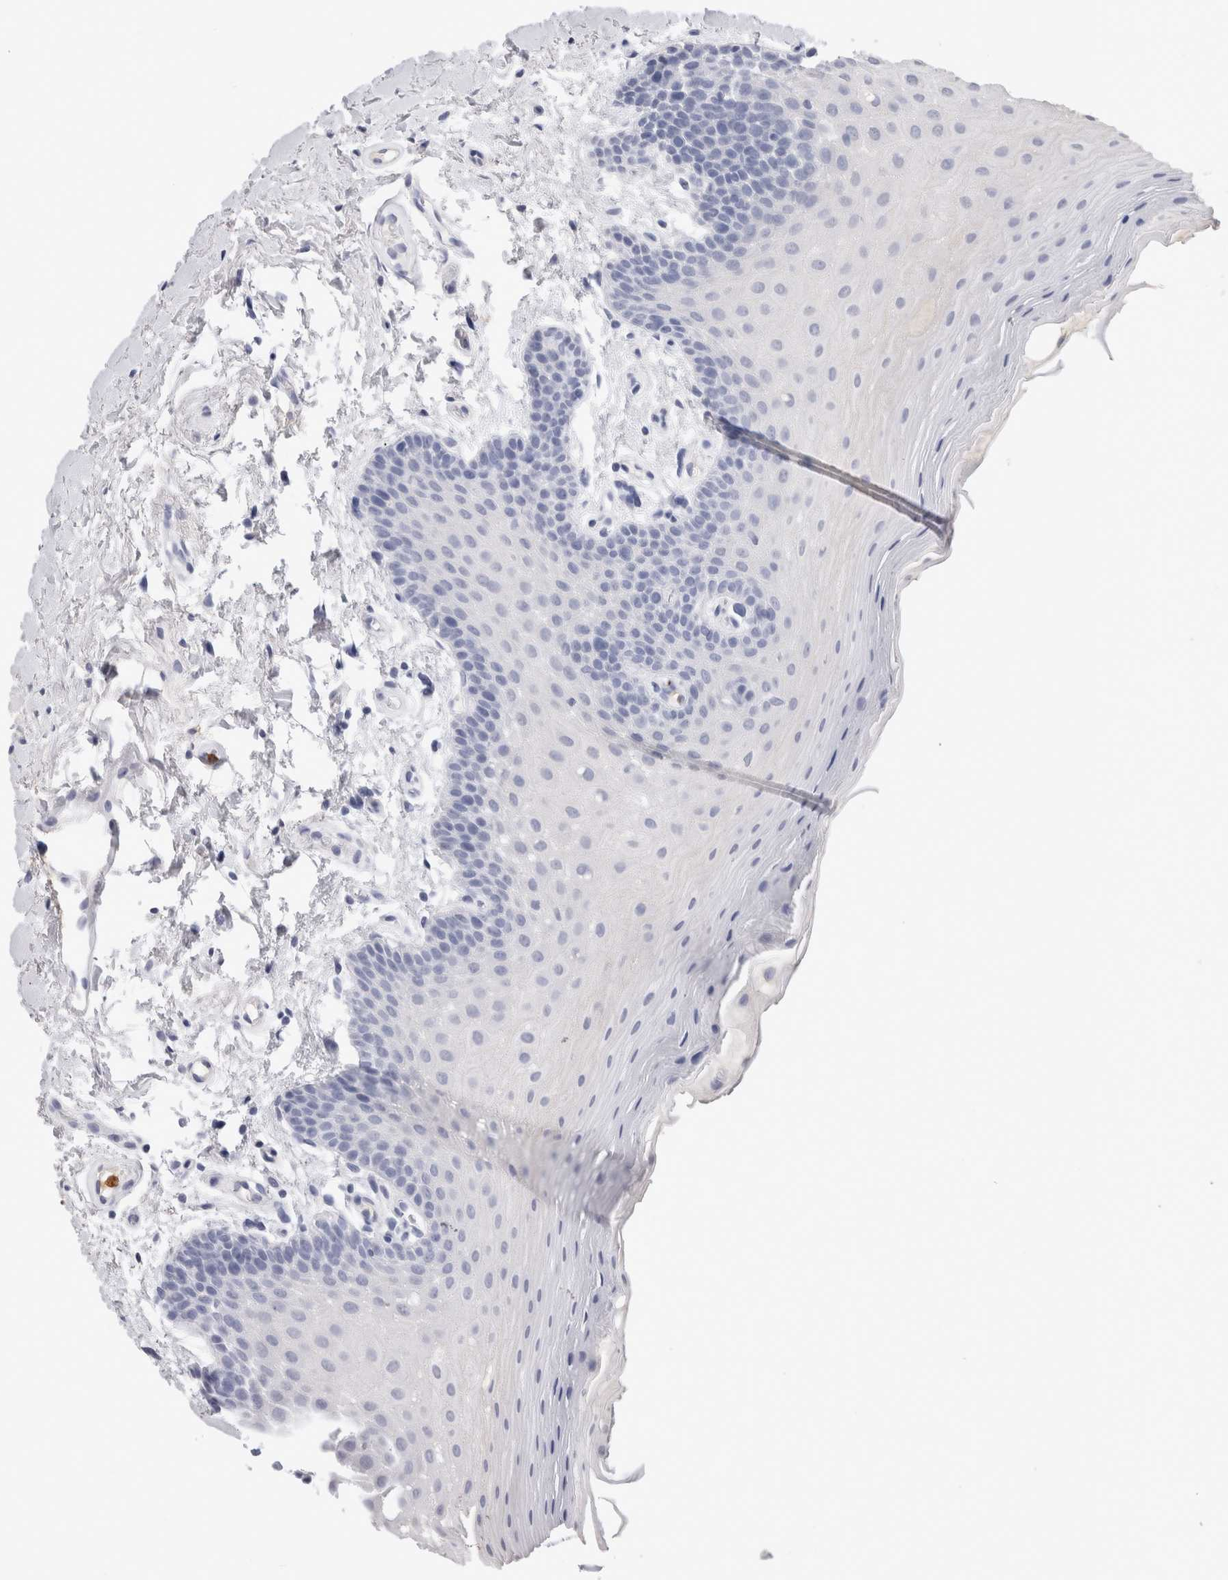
{"staining": {"intensity": "negative", "quantity": "none", "location": "none"}, "tissue": "oral mucosa", "cell_type": "Squamous epithelial cells", "image_type": "normal", "snomed": [{"axis": "morphology", "description": "Normal tissue, NOS"}, {"axis": "topography", "description": "Oral tissue"}], "caption": "The image displays no staining of squamous epithelial cells in unremarkable oral mucosa.", "gene": "S100A12", "patient": {"sex": "male", "age": 62}}